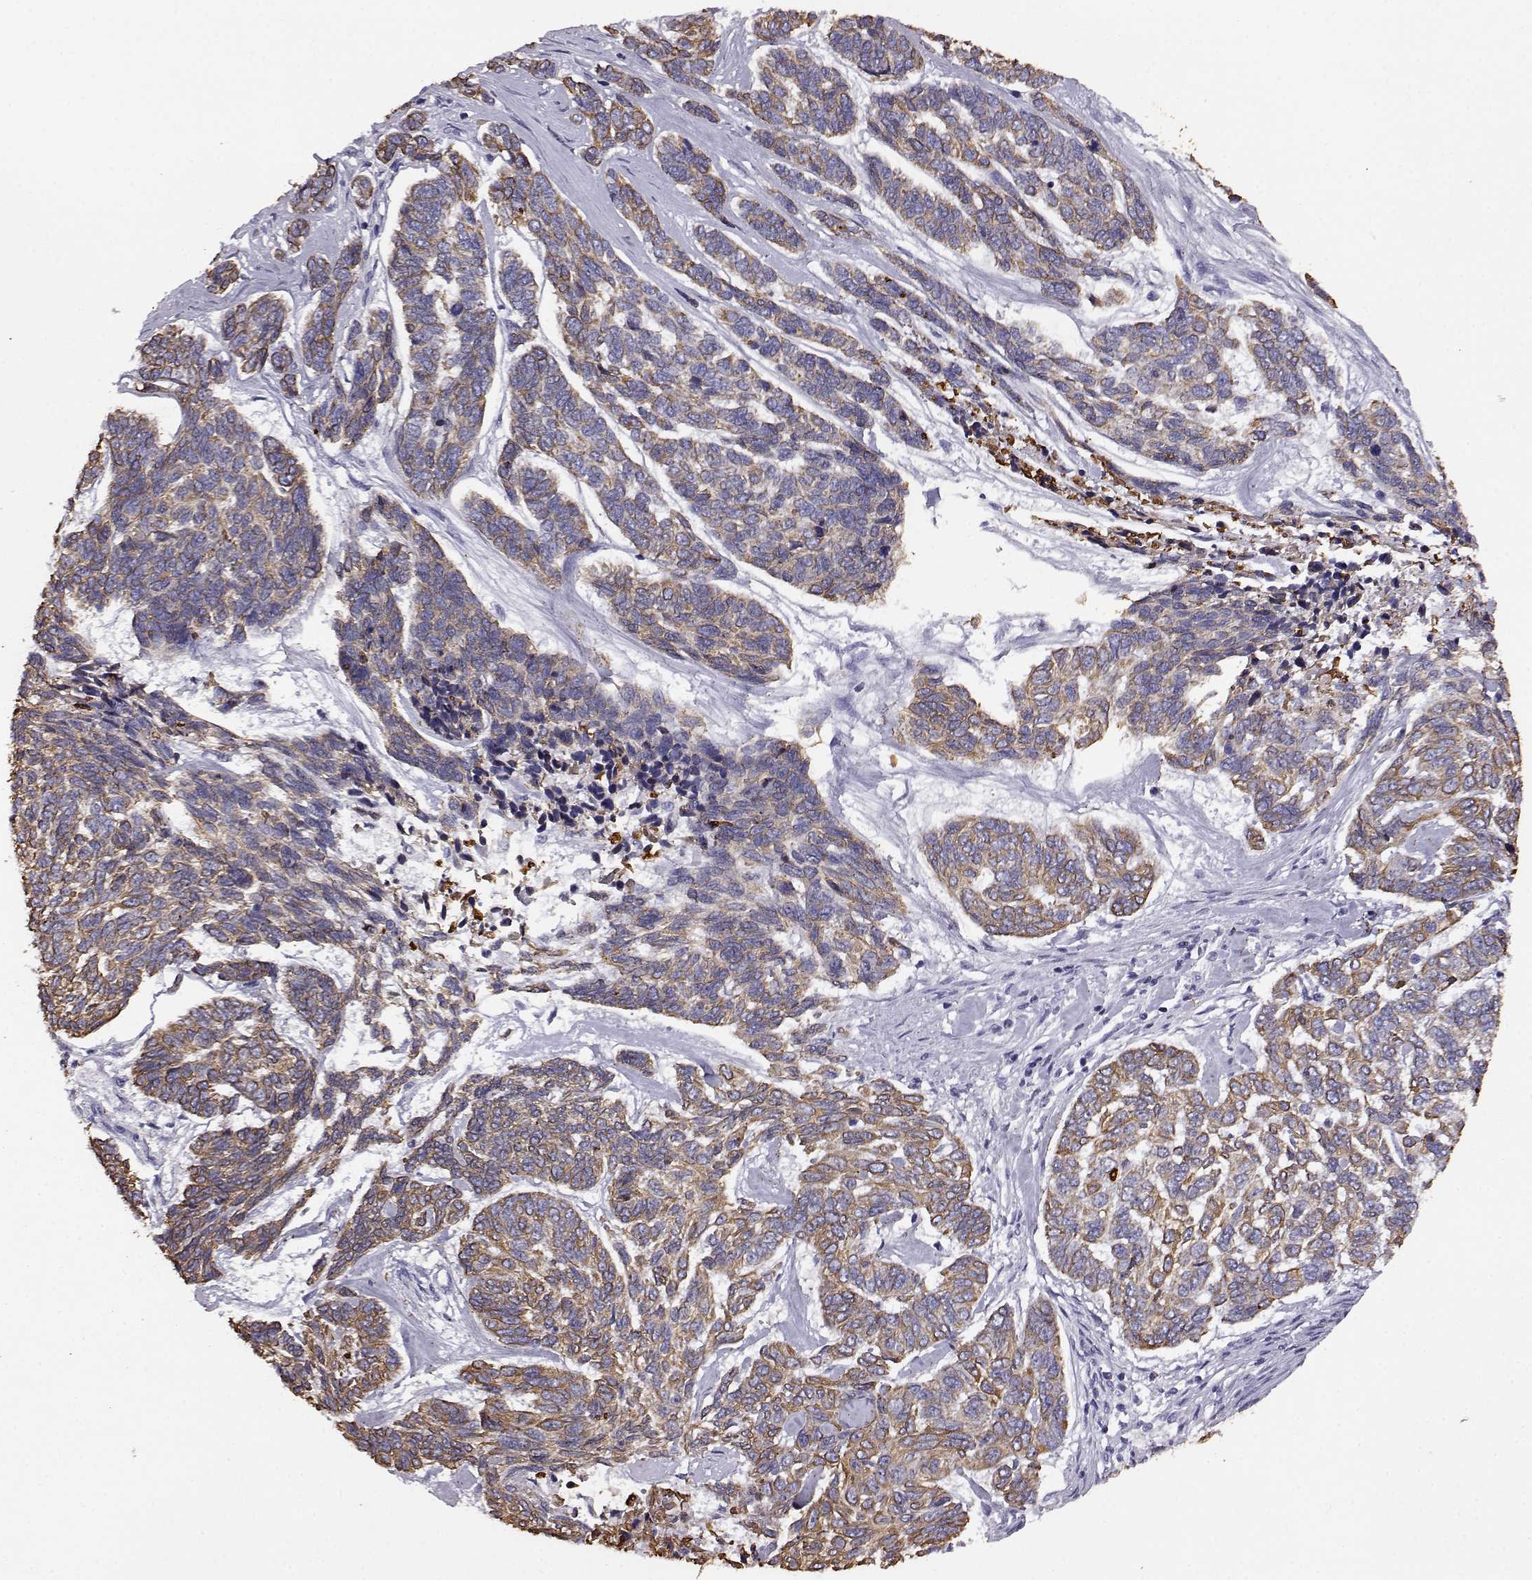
{"staining": {"intensity": "moderate", "quantity": "<25%", "location": "cytoplasmic/membranous"}, "tissue": "skin cancer", "cell_type": "Tumor cells", "image_type": "cancer", "snomed": [{"axis": "morphology", "description": "Basal cell carcinoma"}, {"axis": "topography", "description": "Skin"}], "caption": "Tumor cells display low levels of moderate cytoplasmic/membranous positivity in approximately <25% of cells in basal cell carcinoma (skin).", "gene": "AKR1B1", "patient": {"sex": "female", "age": 65}}